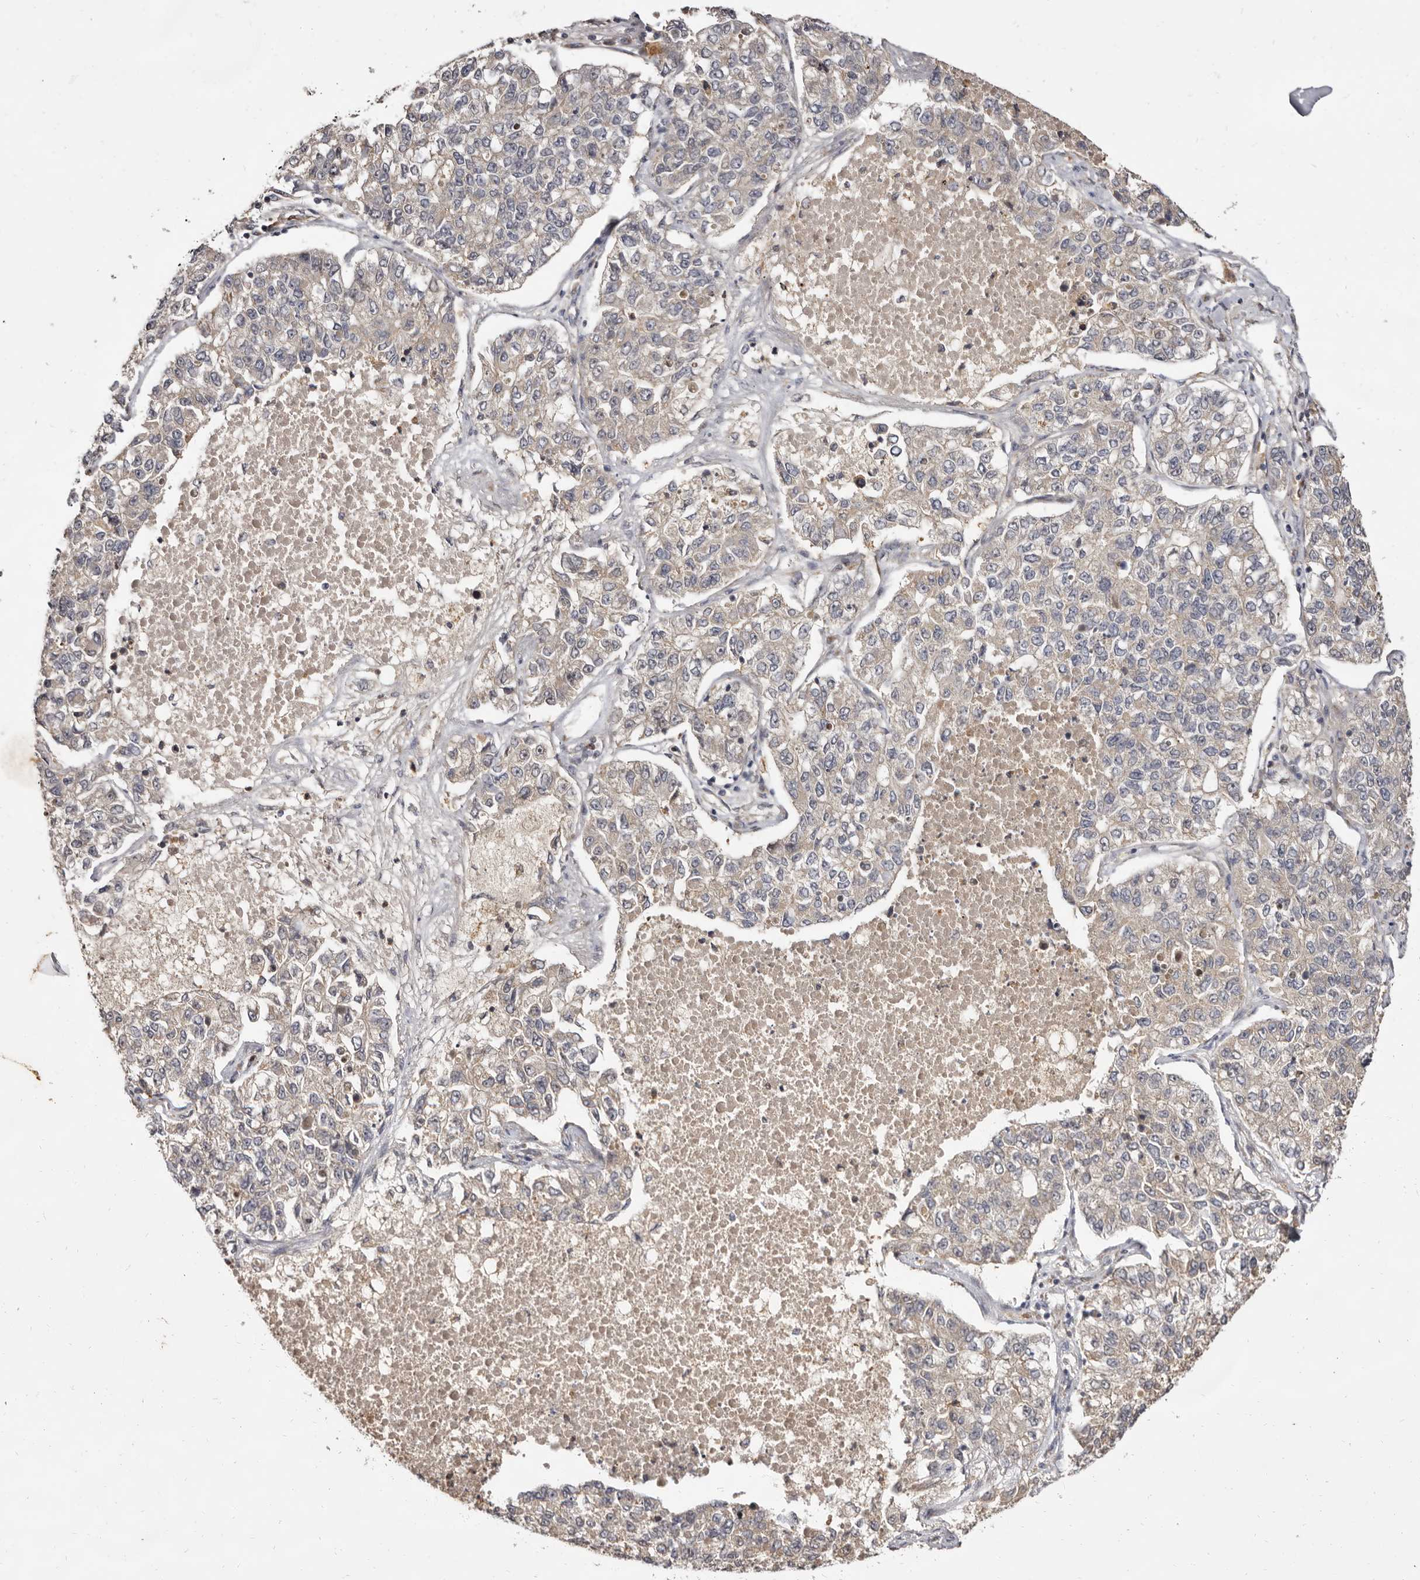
{"staining": {"intensity": "weak", "quantity": "<25%", "location": "cytoplasmic/membranous"}, "tissue": "lung cancer", "cell_type": "Tumor cells", "image_type": "cancer", "snomed": [{"axis": "morphology", "description": "Adenocarcinoma, NOS"}, {"axis": "topography", "description": "Lung"}], "caption": "Tumor cells are negative for protein expression in human adenocarcinoma (lung).", "gene": "ZNF326", "patient": {"sex": "male", "age": 49}}